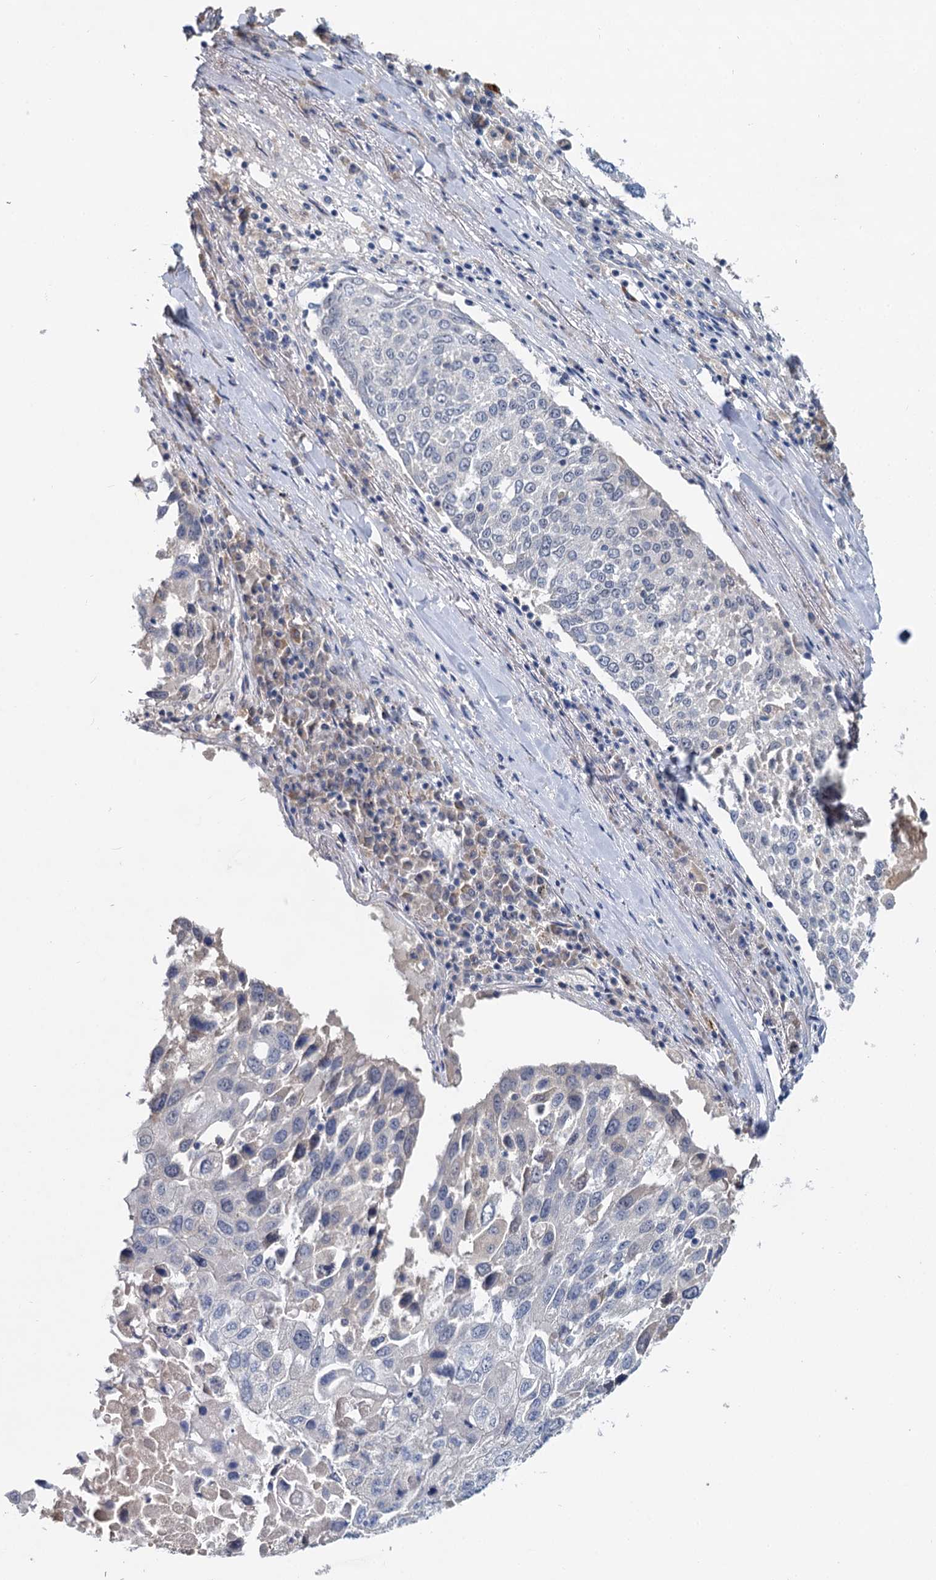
{"staining": {"intensity": "negative", "quantity": "none", "location": "none"}, "tissue": "lung cancer", "cell_type": "Tumor cells", "image_type": "cancer", "snomed": [{"axis": "morphology", "description": "Squamous cell carcinoma, NOS"}, {"axis": "topography", "description": "Lung"}], "caption": "IHC of lung squamous cell carcinoma reveals no staining in tumor cells.", "gene": "ANKRD42", "patient": {"sex": "male", "age": 65}}